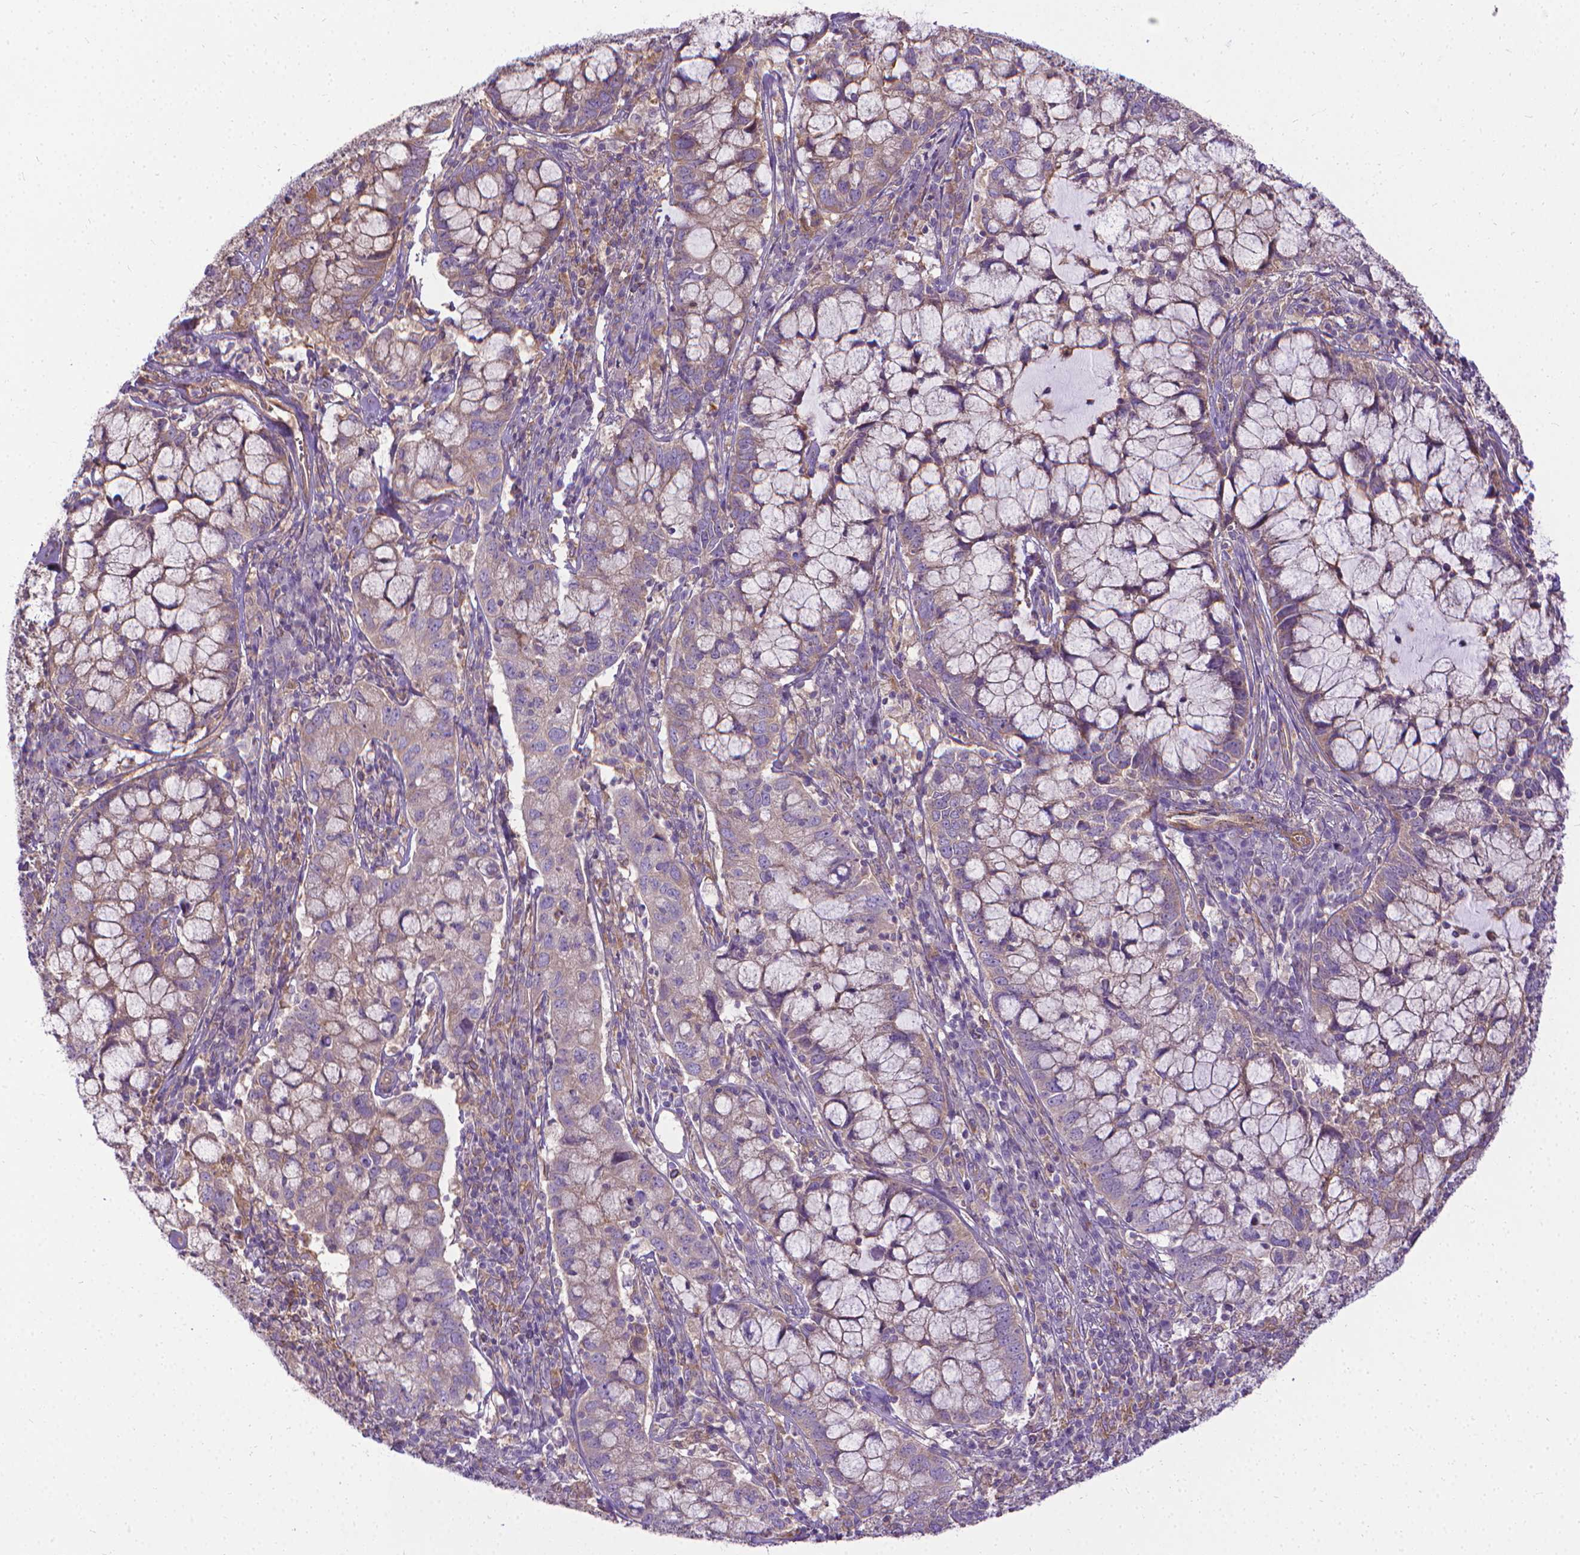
{"staining": {"intensity": "moderate", "quantity": "25%-75%", "location": "cytoplasmic/membranous"}, "tissue": "cervical cancer", "cell_type": "Tumor cells", "image_type": "cancer", "snomed": [{"axis": "morphology", "description": "Adenocarcinoma, NOS"}, {"axis": "topography", "description": "Cervix"}], "caption": "Immunohistochemistry of cervical cancer (adenocarcinoma) reveals medium levels of moderate cytoplasmic/membranous expression in approximately 25%-75% of tumor cells. (DAB (3,3'-diaminobenzidine) IHC, brown staining for protein, blue staining for nuclei).", "gene": "CFAP299", "patient": {"sex": "female", "age": 40}}